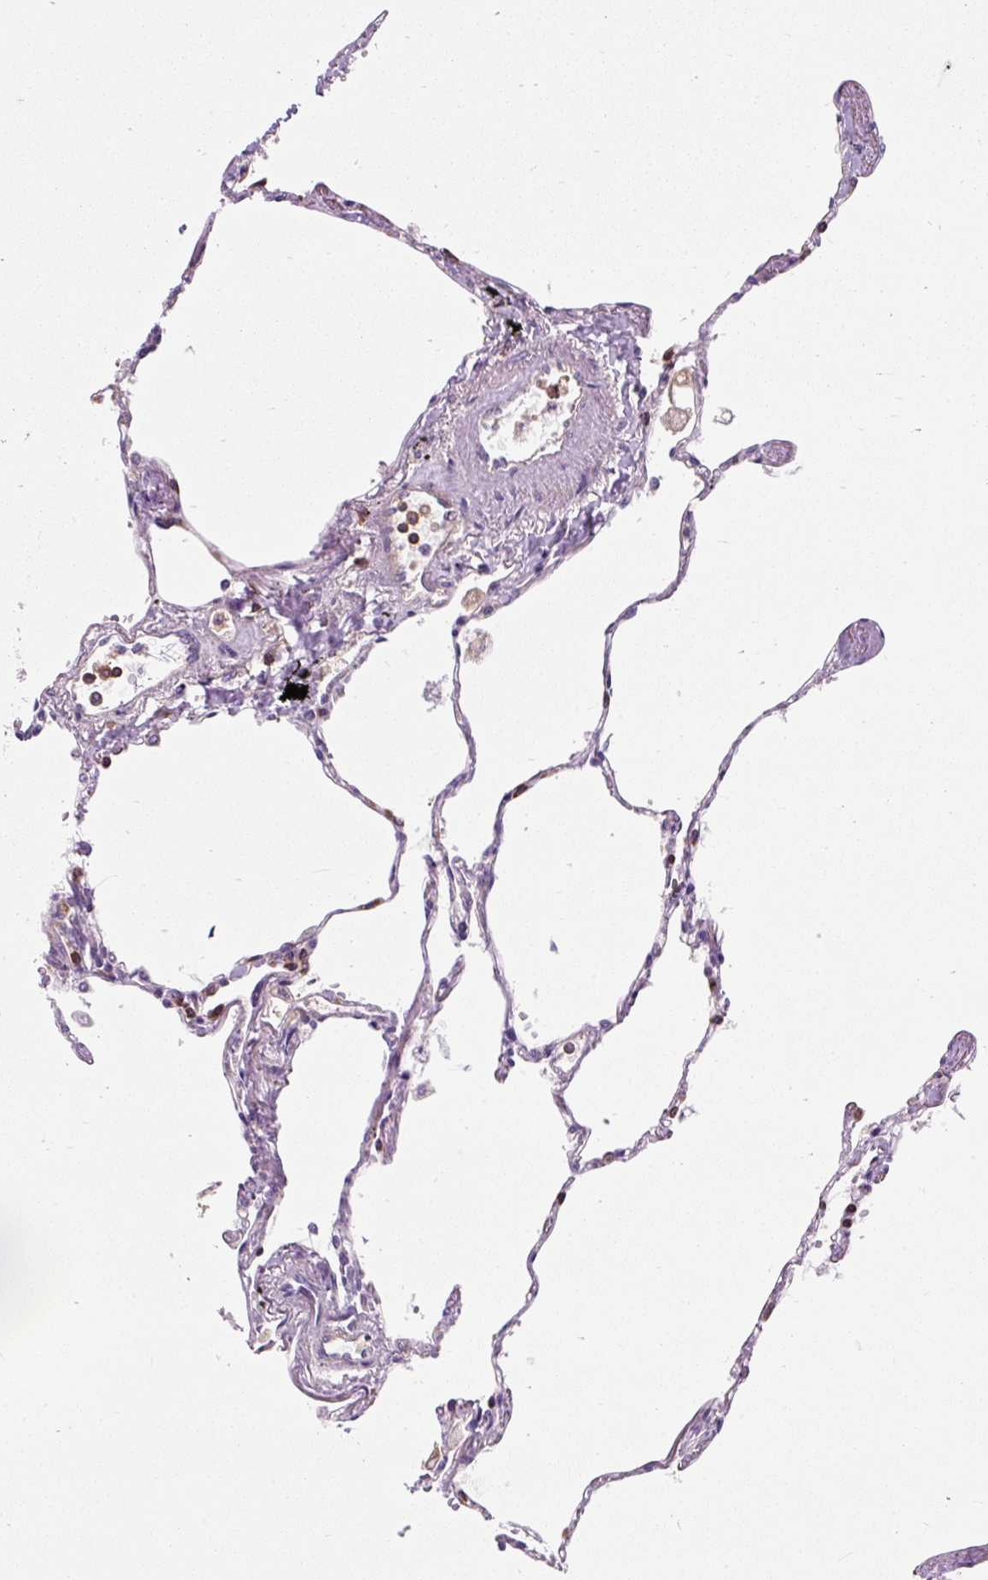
{"staining": {"intensity": "moderate", "quantity": "25%-75%", "location": "cytoplasmic/membranous"}, "tissue": "lung", "cell_type": "Alveolar cells", "image_type": "normal", "snomed": [{"axis": "morphology", "description": "Normal tissue, NOS"}, {"axis": "topography", "description": "Lung"}], "caption": "The image reveals a brown stain indicating the presence of a protein in the cytoplasmic/membranous of alveolar cells in lung.", "gene": "CISD3", "patient": {"sex": "female", "age": 67}}